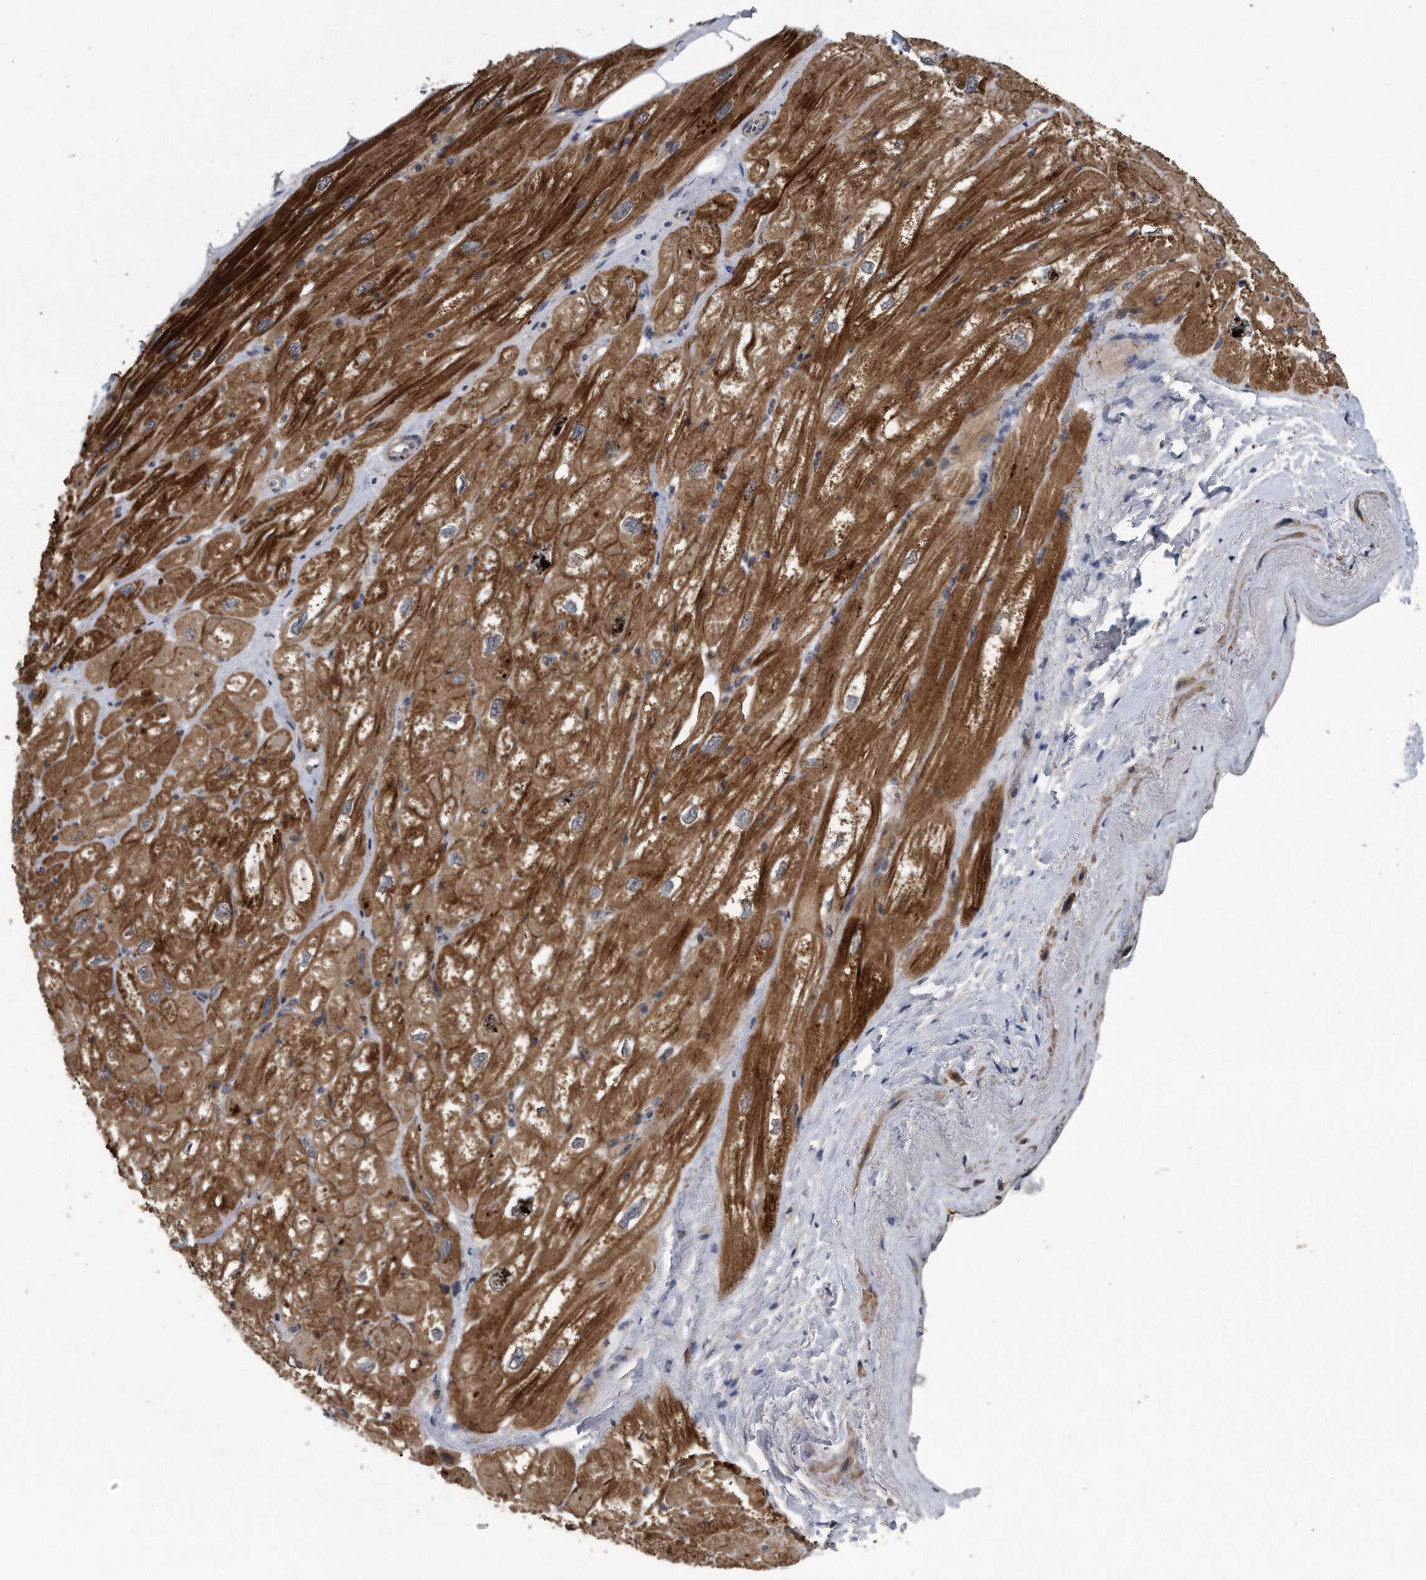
{"staining": {"intensity": "strong", "quantity": ">75%", "location": "cytoplasmic/membranous"}, "tissue": "heart muscle", "cell_type": "Cardiomyocytes", "image_type": "normal", "snomed": [{"axis": "morphology", "description": "Normal tissue, NOS"}, {"axis": "topography", "description": "Heart"}], "caption": "IHC micrograph of normal heart muscle stained for a protein (brown), which displays high levels of strong cytoplasmic/membranous positivity in about >75% of cardiomyocytes.", "gene": "LYRM4", "patient": {"sex": "male", "age": 50}}